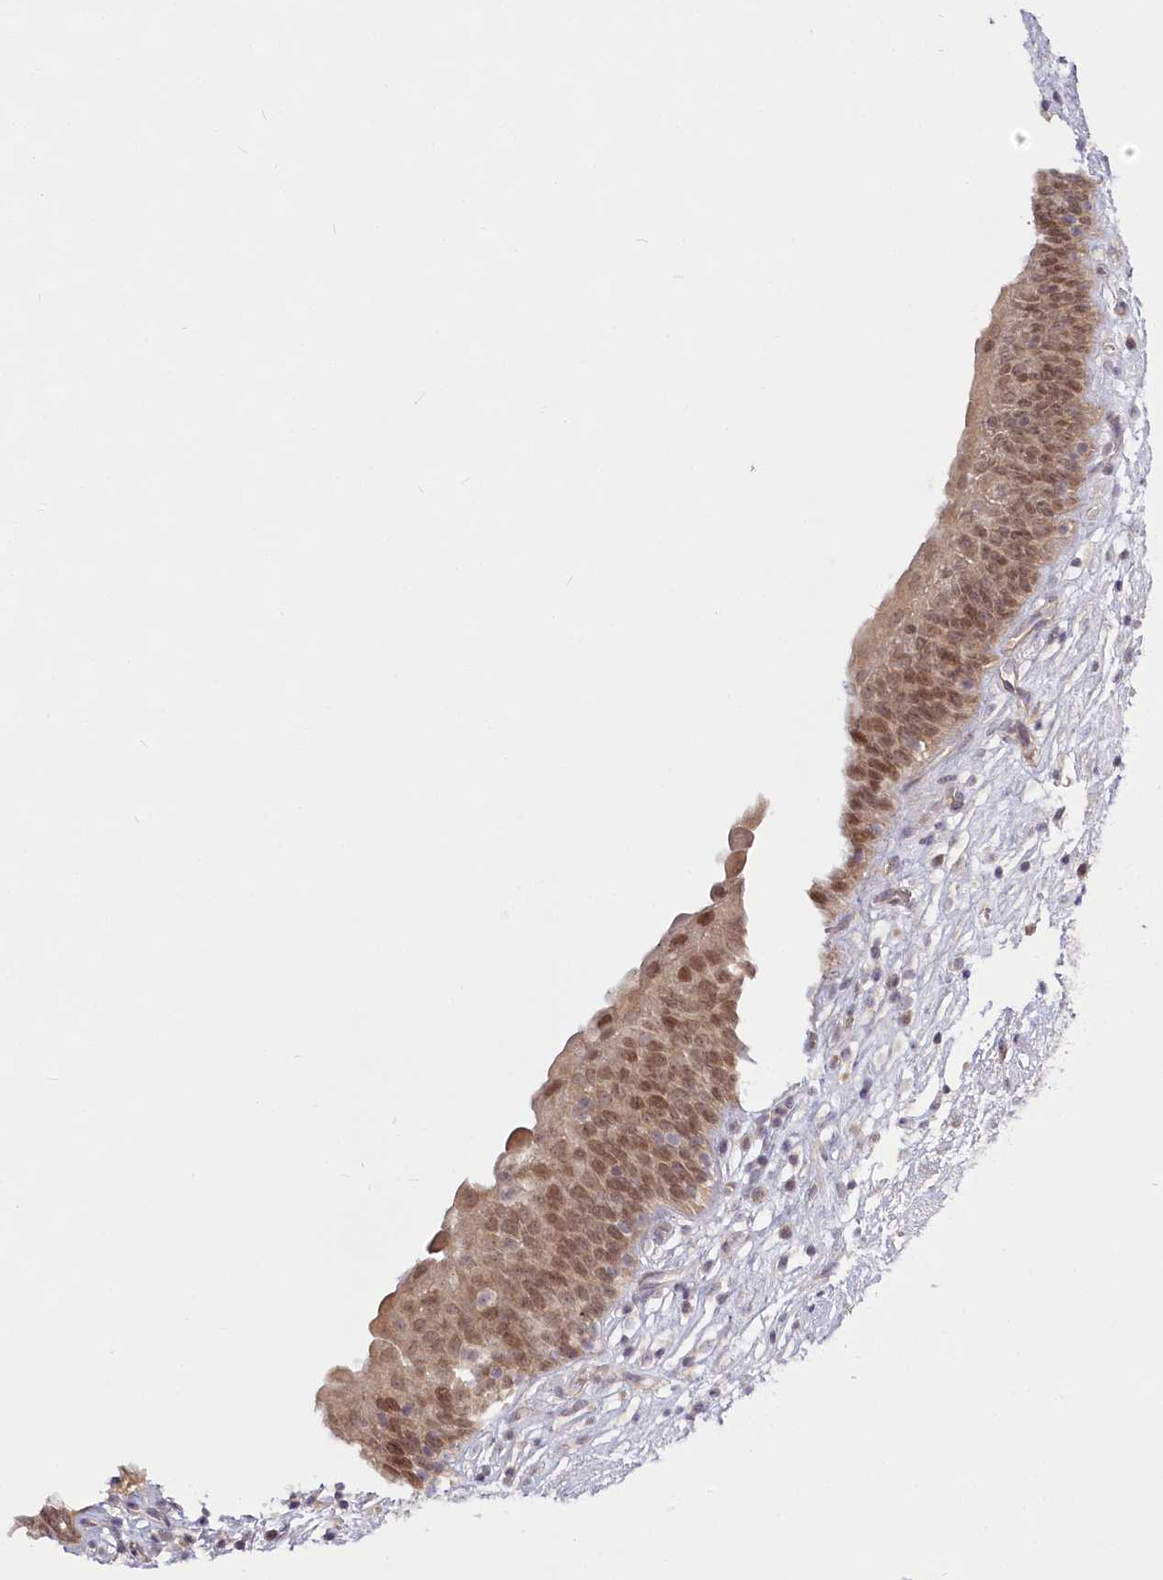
{"staining": {"intensity": "moderate", "quantity": ">75%", "location": "cytoplasmic/membranous,nuclear"}, "tissue": "urinary bladder", "cell_type": "Urothelial cells", "image_type": "normal", "snomed": [{"axis": "morphology", "description": "Normal tissue, NOS"}, {"axis": "topography", "description": "Urinary bladder"}], "caption": "IHC (DAB (3,3'-diaminobenzidine)) staining of benign urinary bladder shows moderate cytoplasmic/membranous,nuclear protein positivity in approximately >75% of urothelial cells. (DAB (3,3'-diaminobenzidine) = brown stain, brightfield microscopy at high magnification).", "gene": "SPINK13", "patient": {"sex": "male", "age": 83}}